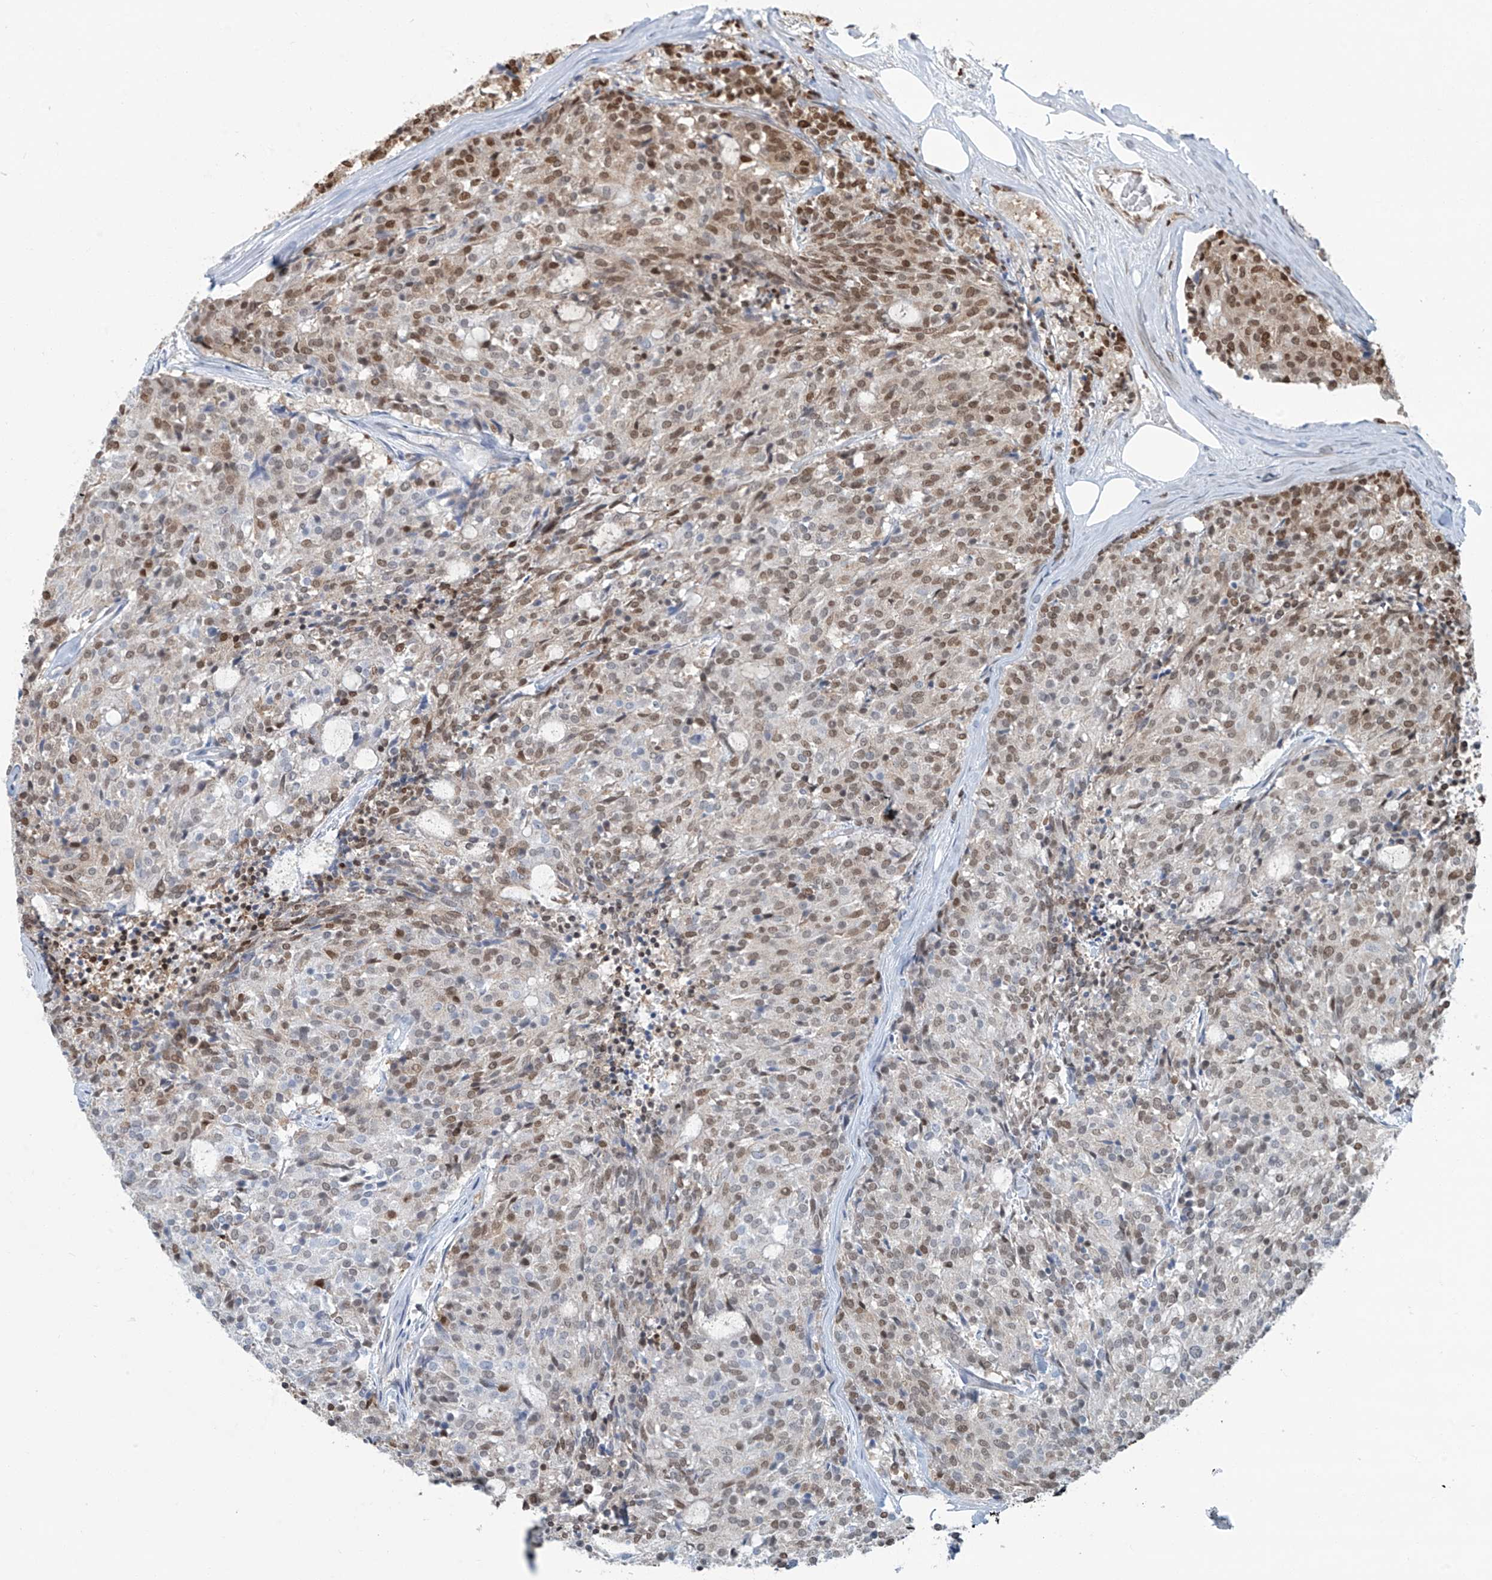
{"staining": {"intensity": "moderate", "quantity": "25%-75%", "location": "nuclear"}, "tissue": "carcinoid", "cell_type": "Tumor cells", "image_type": "cancer", "snomed": [{"axis": "morphology", "description": "Carcinoid, malignant, NOS"}, {"axis": "topography", "description": "Pancreas"}], "caption": "The image demonstrates immunohistochemical staining of carcinoid. There is moderate nuclear expression is appreciated in about 25%-75% of tumor cells.", "gene": "SARNP", "patient": {"sex": "female", "age": 54}}